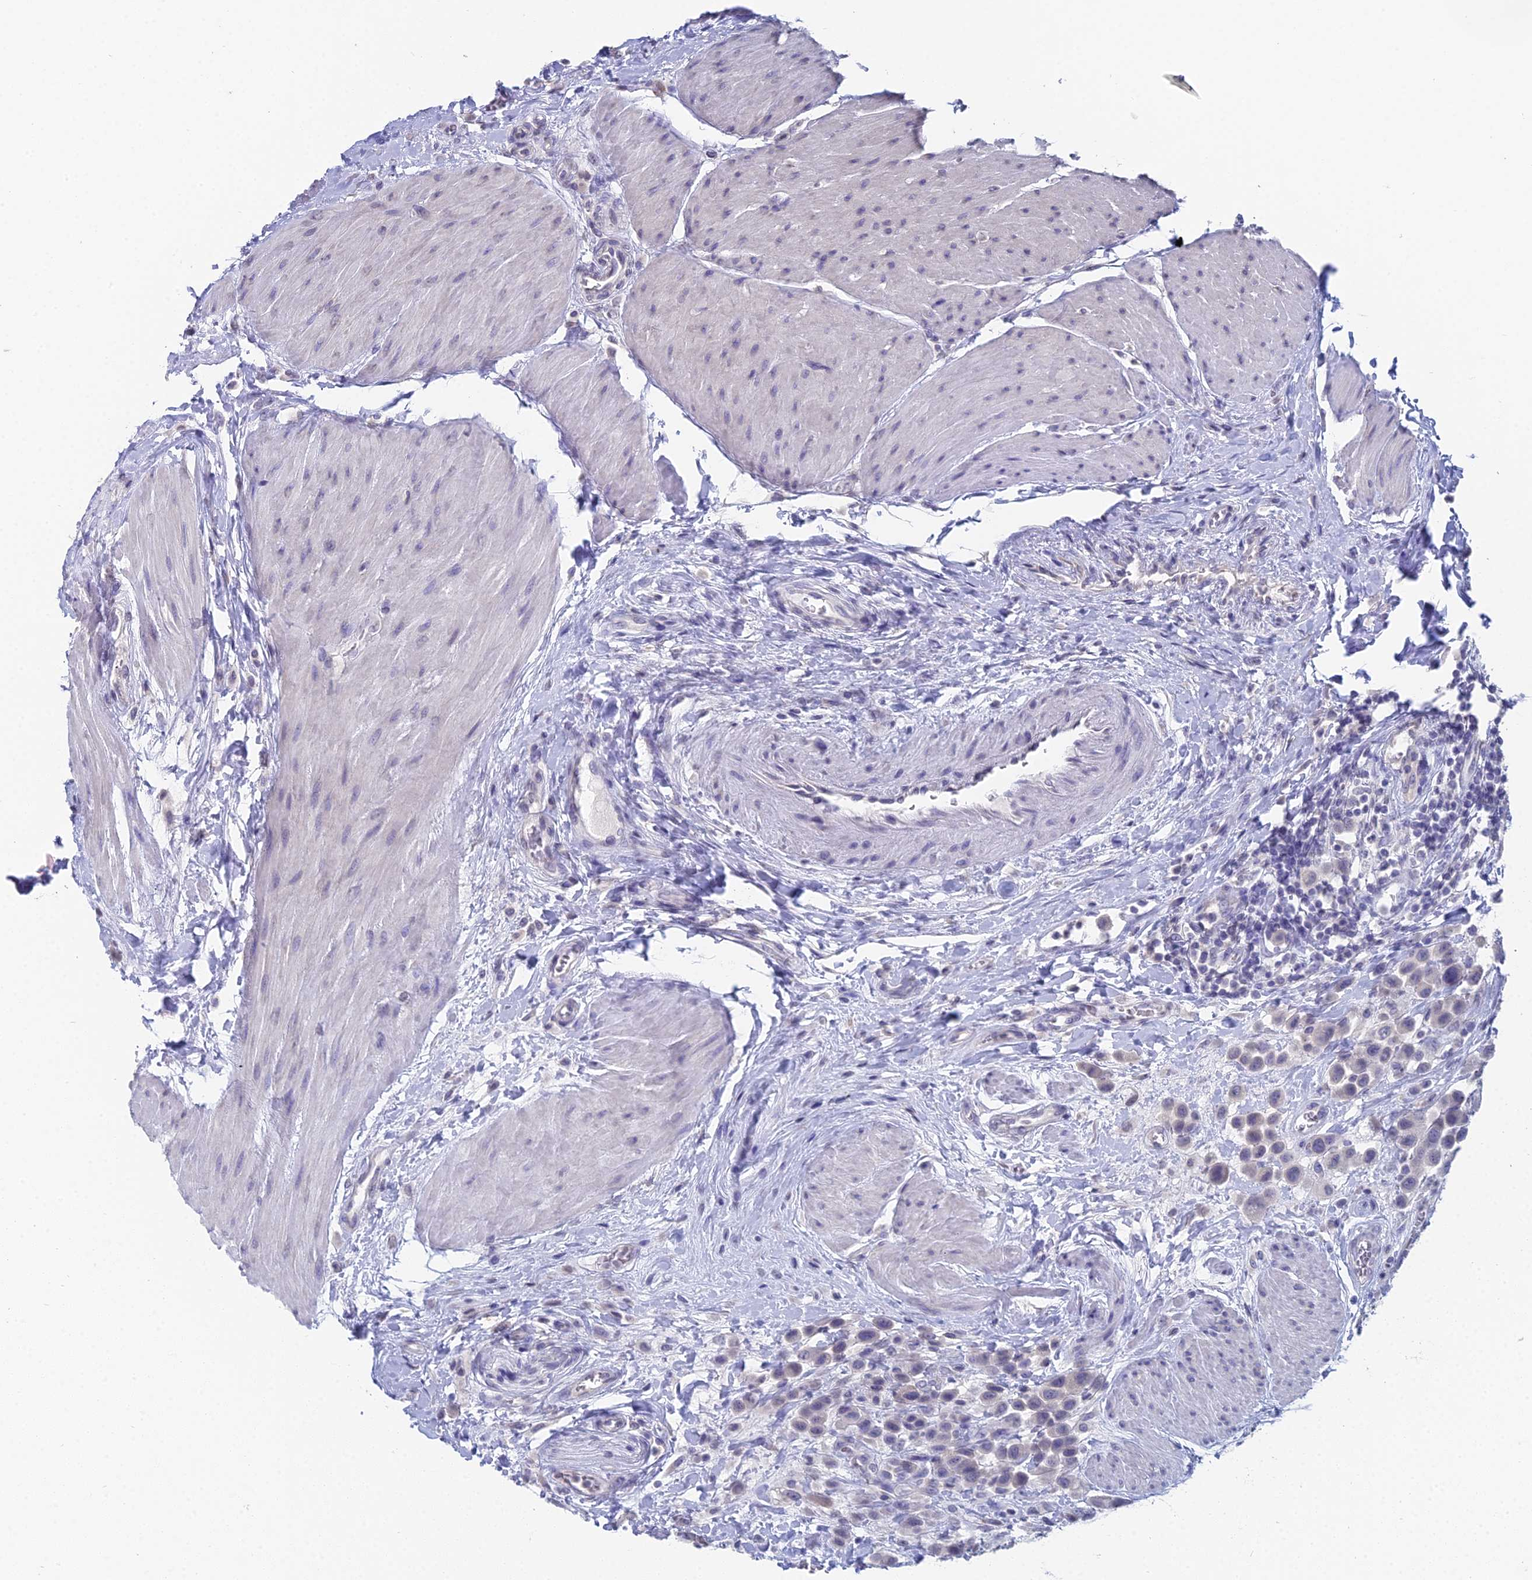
{"staining": {"intensity": "negative", "quantity": "none", "location": "none"}, "tissue": "urothelial cancer", "cell_type": "Tumor cells", "image_type": "cancer", "snomed": [{"axis": "morphology", "description": "Urothelial carcinoma, High grade"}, {"axis": "topography", "description": "Urinary bladder"}], "caption": "IHC image of urothelial carcinoma (high-grade) stained for a protein (brown), which demonstrates no expression in tumor cells. Brightfield microscopy of immunohistochemistry (IHC) stained with DAB (brown) and hematoxylin (blue), captured at high magnification.", "gene": "PRR22", "patient": {"sex": "male", "age": 50}}